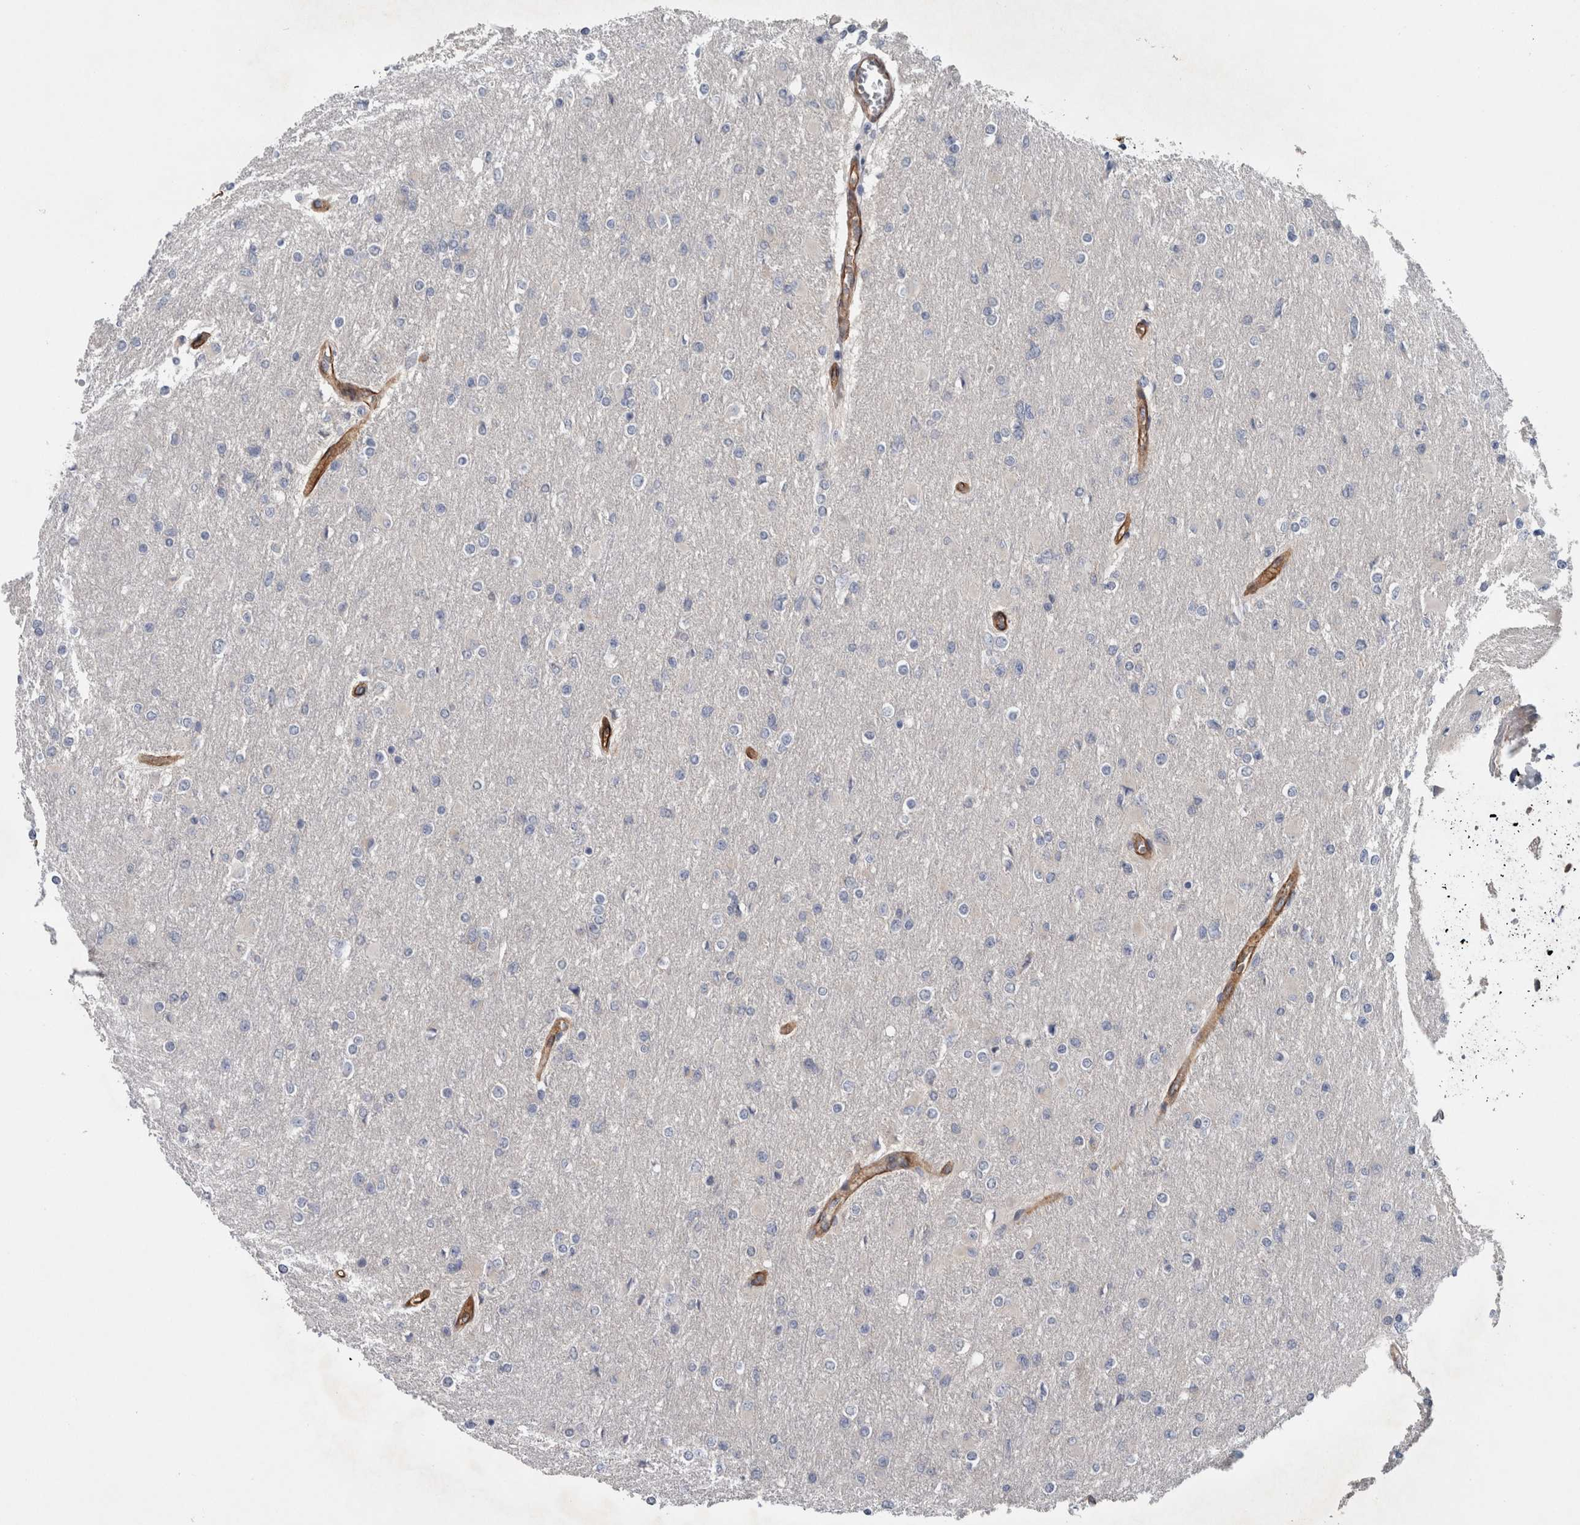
{"staining": {"intensity": "negative", "quantity": "none", "location": "none"}, "tissue": "glioma", "cell_type": "Tumor cells", "image_type": "cancer", "snomed": [{"axis": "morphology", "description": "Glioma, malignant, High grade"}, {"axis": "topography", "description": "Cerebral cortex"}], "caption": "The image reveals no significant staining in tumor cells of glioma.", "gene": "BCAM", "patient": {"sex": "female", "age": 36}}